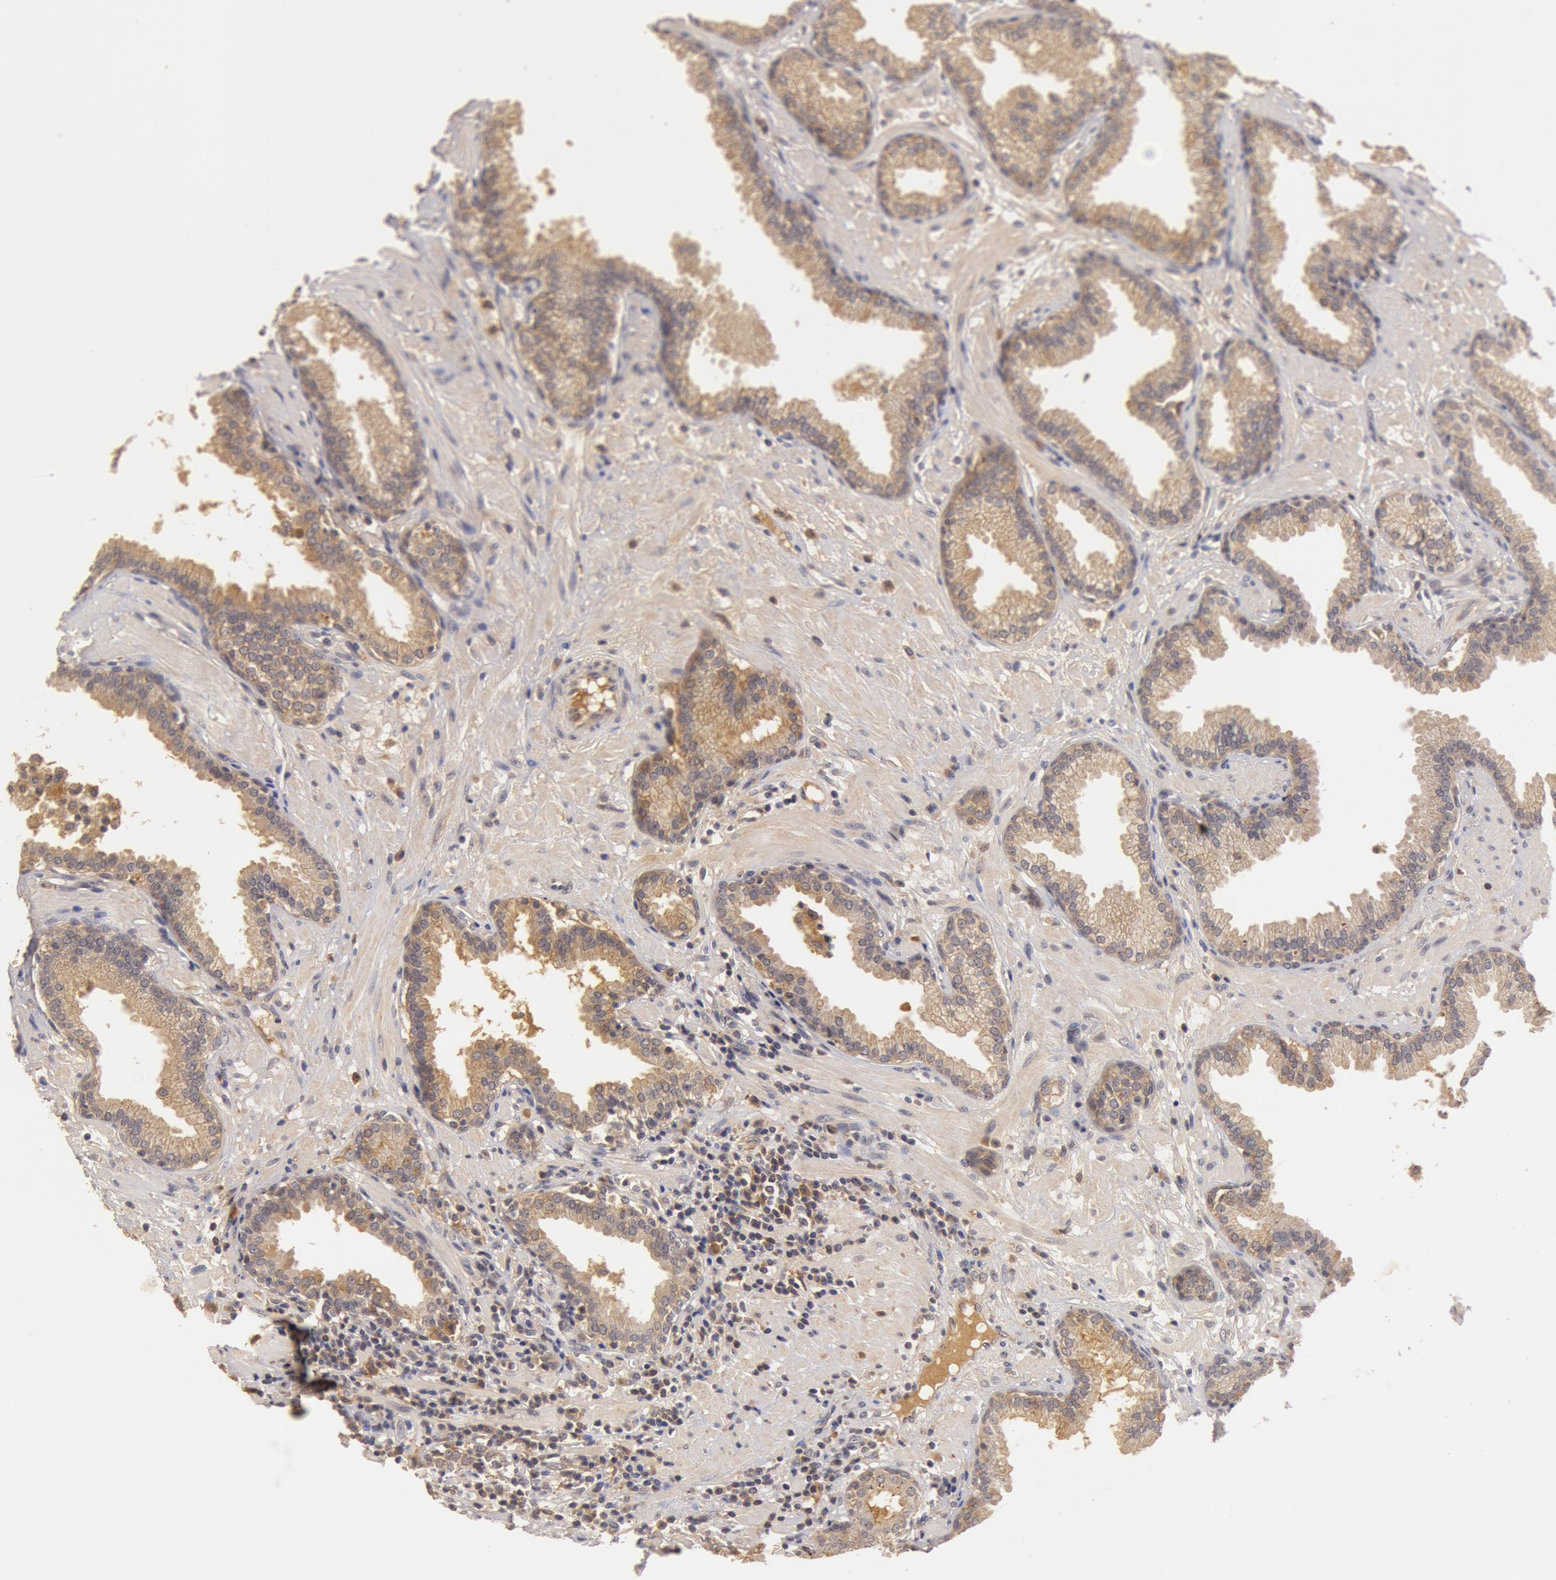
{"staining": {"intensity": "moderate", "quantity": ">75%", "location": "cytoplasmic/membranous"}, "tissue": "prostate", "cell_type": "Glandular cells", "image_type": "normal", "snomed": [{"axis": "morphology", "description": "Normal tissue, NOS"}, {"axis": "topography", "description": "Prostate"}], "caption": "Protein analysis of benign prostate reveals moderate cytoplasmic/membranous positivity in about >75% of glandular cells.", "gene": "BCHE", "patient": {"sex": "male", "age": 64}}